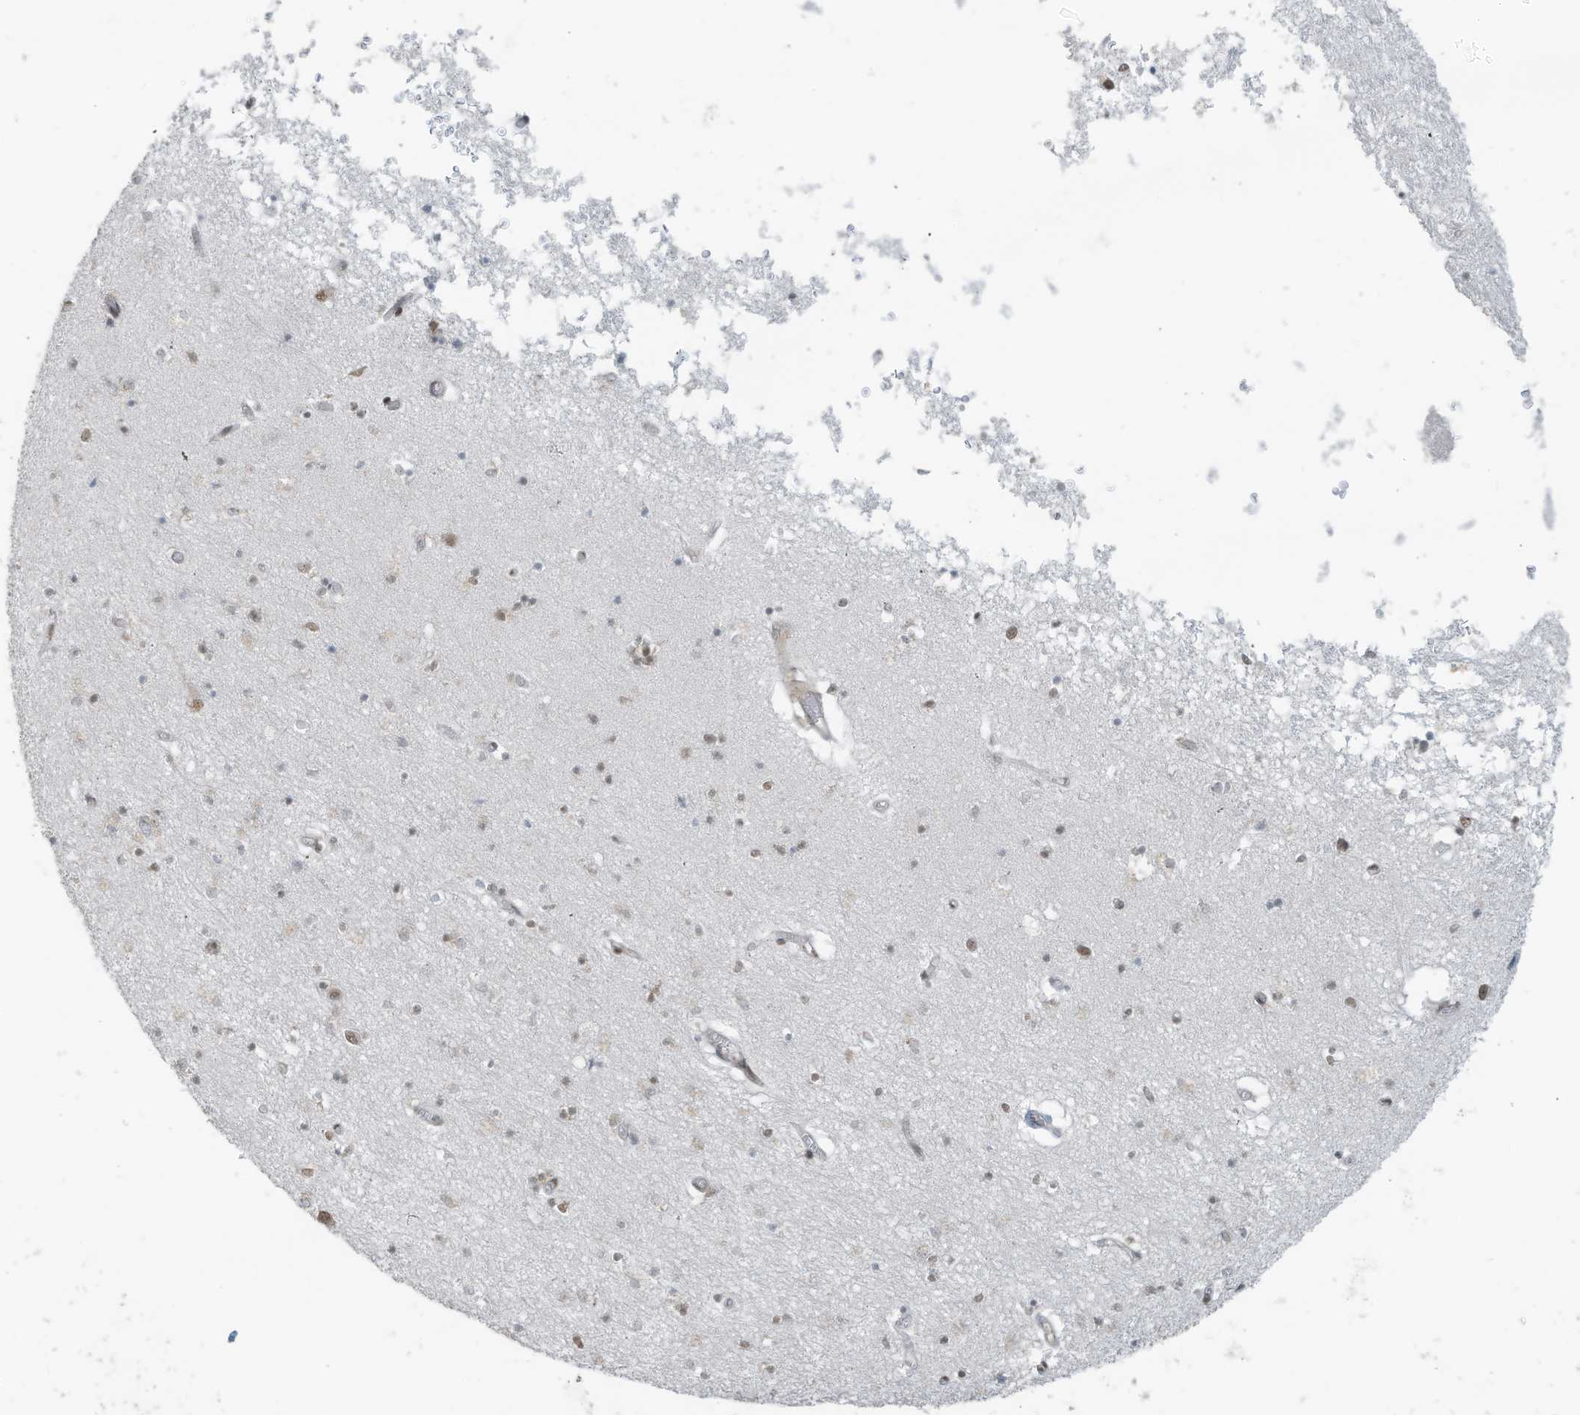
{"staining": {"intensity": "moderate", "quantity": "<25%", "location": "nuclear"}, "tissue": "hippocampus", "cell_type": "Glial cells", "image_type": "normal", "snomed": [{"axis": "morphology", "description": "Normal tissue, NOS"}, {"axis": "topography", "description": "Hippocampus"}], "caption": "Protein staining of normal hippocampus displays moderate nuclear expression in approximately <25% of glial cells. The staining was performed using DAB, with brown indicating positive protein expression. Nuclei are stained blue with hematoxylin.", "gene": "PCNP", "patient": {"sex": "male", "age": 70}}